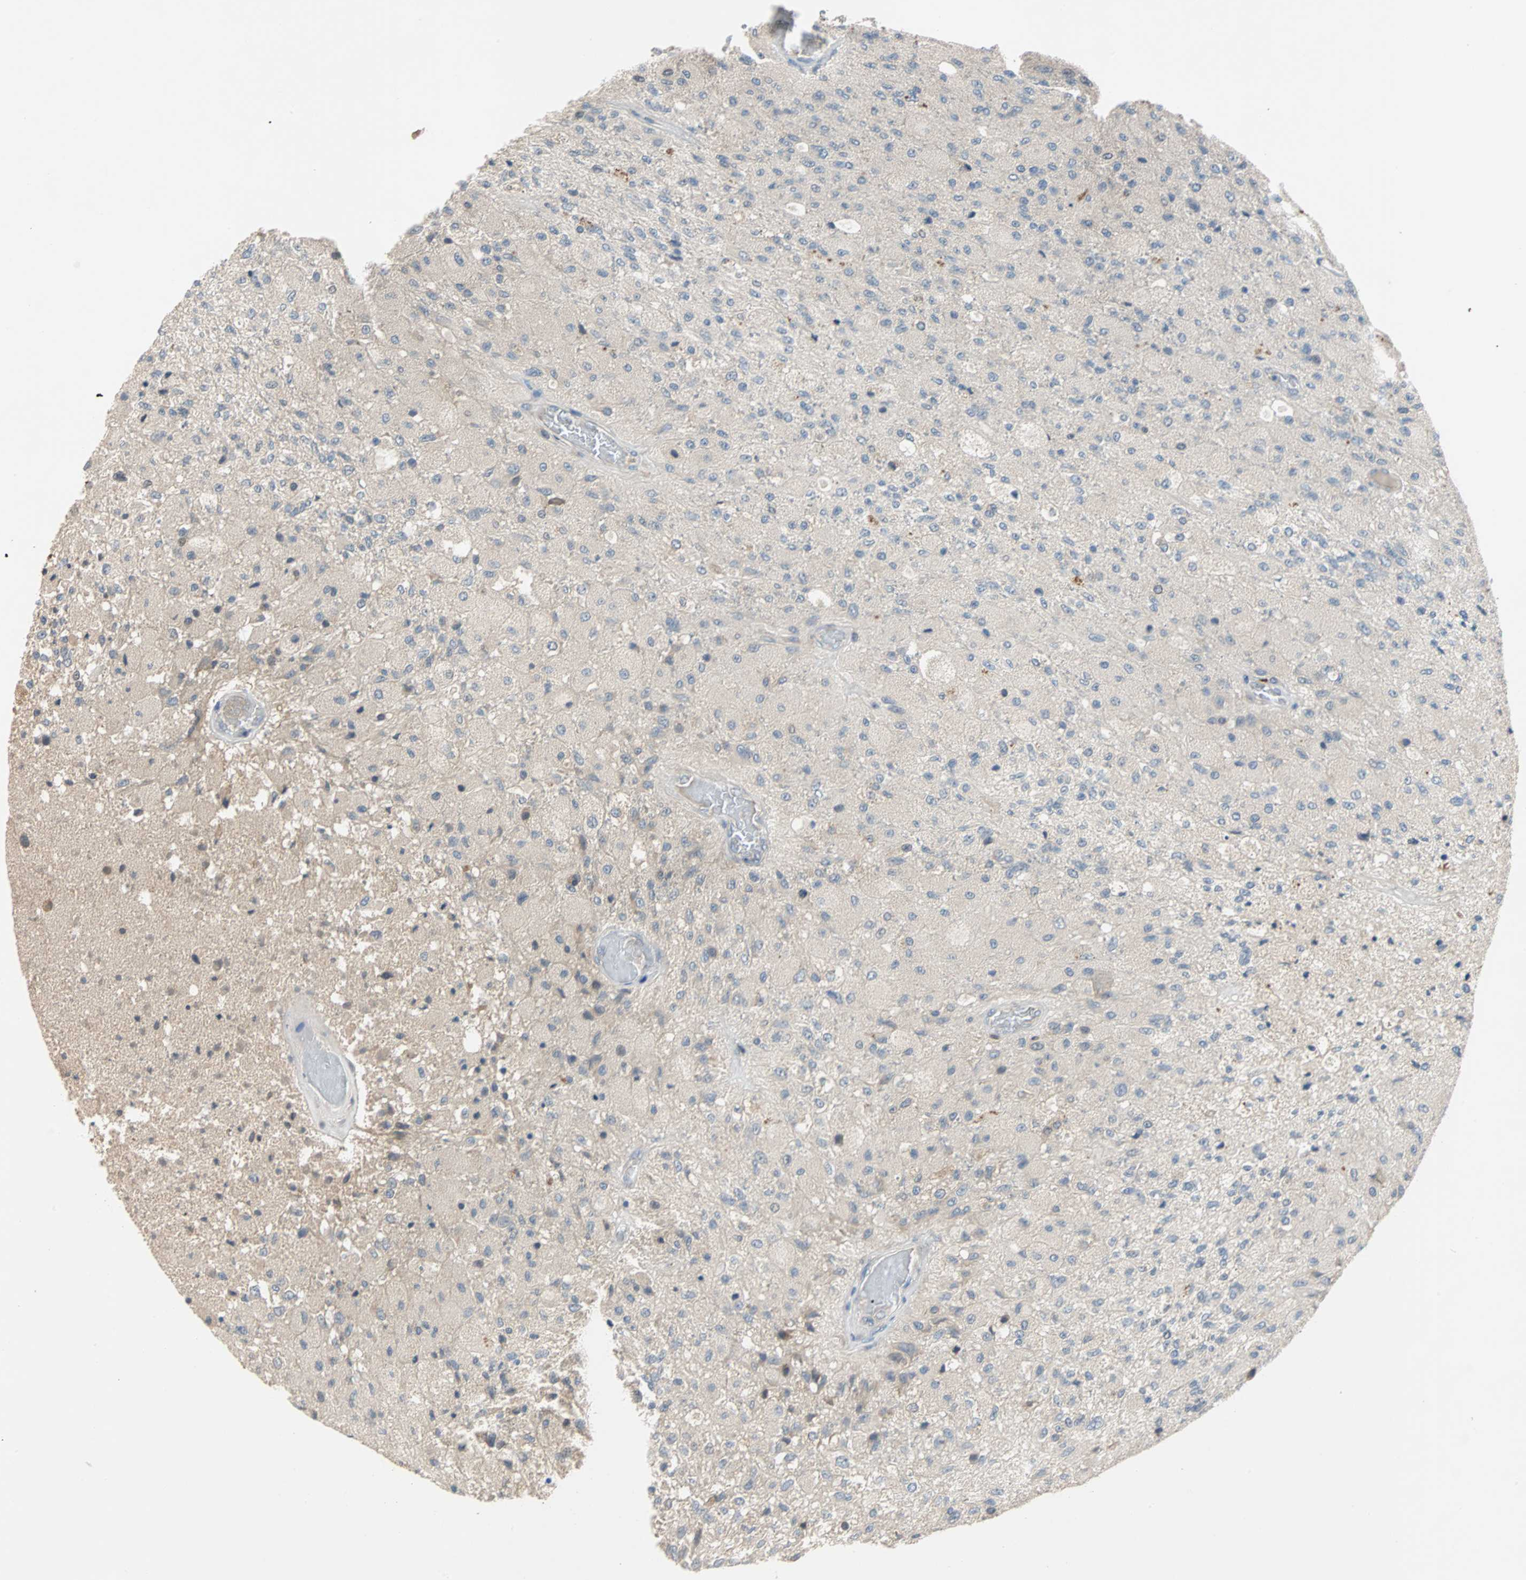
{"staining": {"intensity": "negative", "quantity": "none", "location": "none"}, "tissue": "glioma", "cell_type": "Tumor cells", "image_type": "cancer", "snomed": [{"axis": "morphology", "description": "Normal tissue, NOS"}, {"axis": "morphology", "description": "Glioma, malignant, High grade"}, {"axis": "topography", "description": "Cerebral cortex"}], "caption": "Human malignant glioma (high-grade) stained for a protein using immunohistochemistry demonstrates no staining in tumor cells.", "gene": "MAP4K1", "patient": {"sex": "male", "age": 77}}